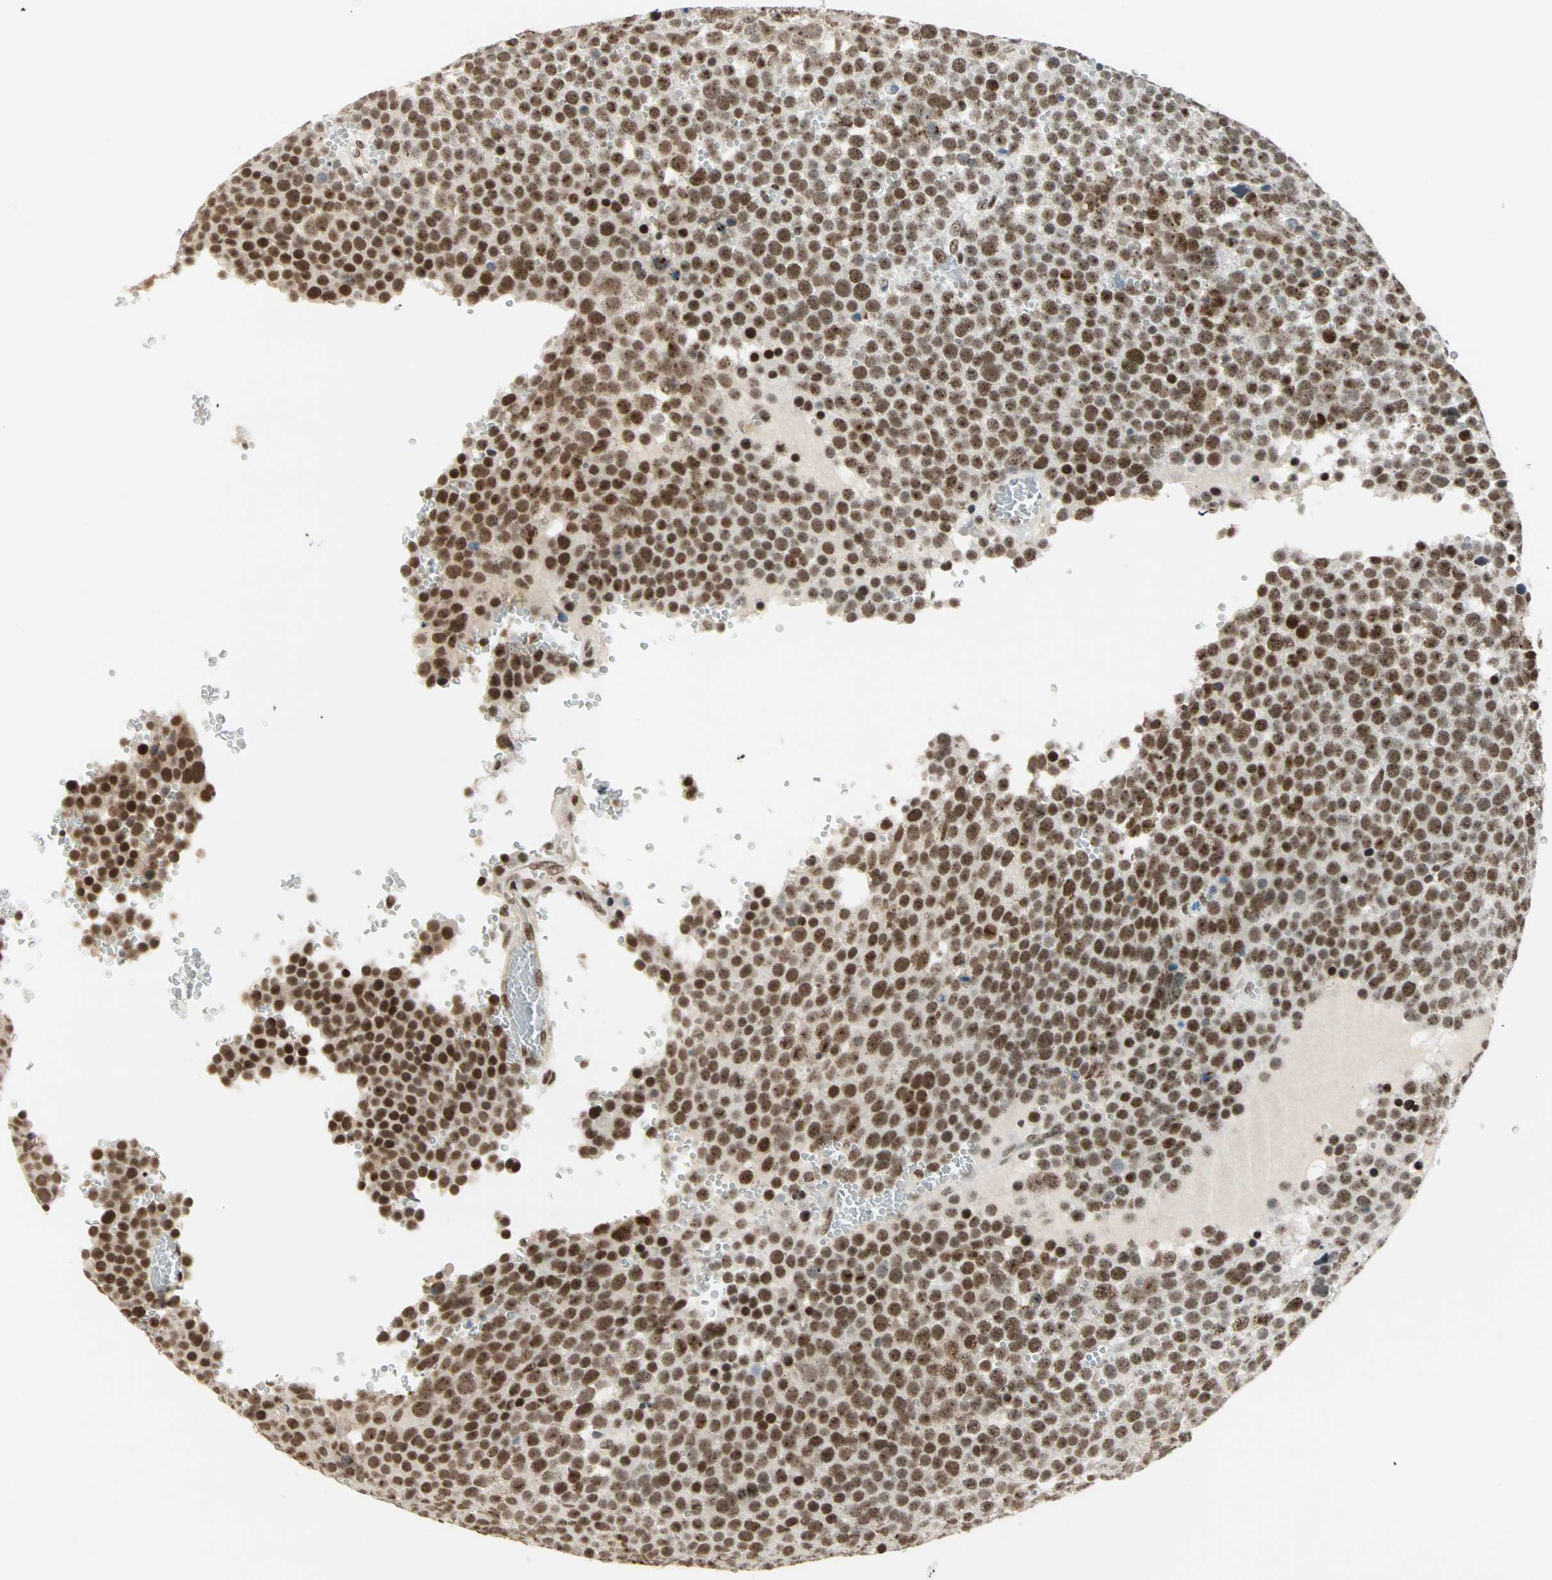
{"staining": {"intensity": "strong", "quantity": ">75%", "location": "nuclear"}, "tissue": "testis cancer", "cell_type": "Tumor cells", "image_type": "cancer", "snomed": [{"axis": "morphology", "description": "Seminoma, NOS"}, {"axis": "topography", "description": "Testis"}], "caption": "Strong nuclear protein expression is present in about >75% of tumor cells in testis cancer.", "gene": "BLM", "patient": {"sex": "male", "age": 71}}